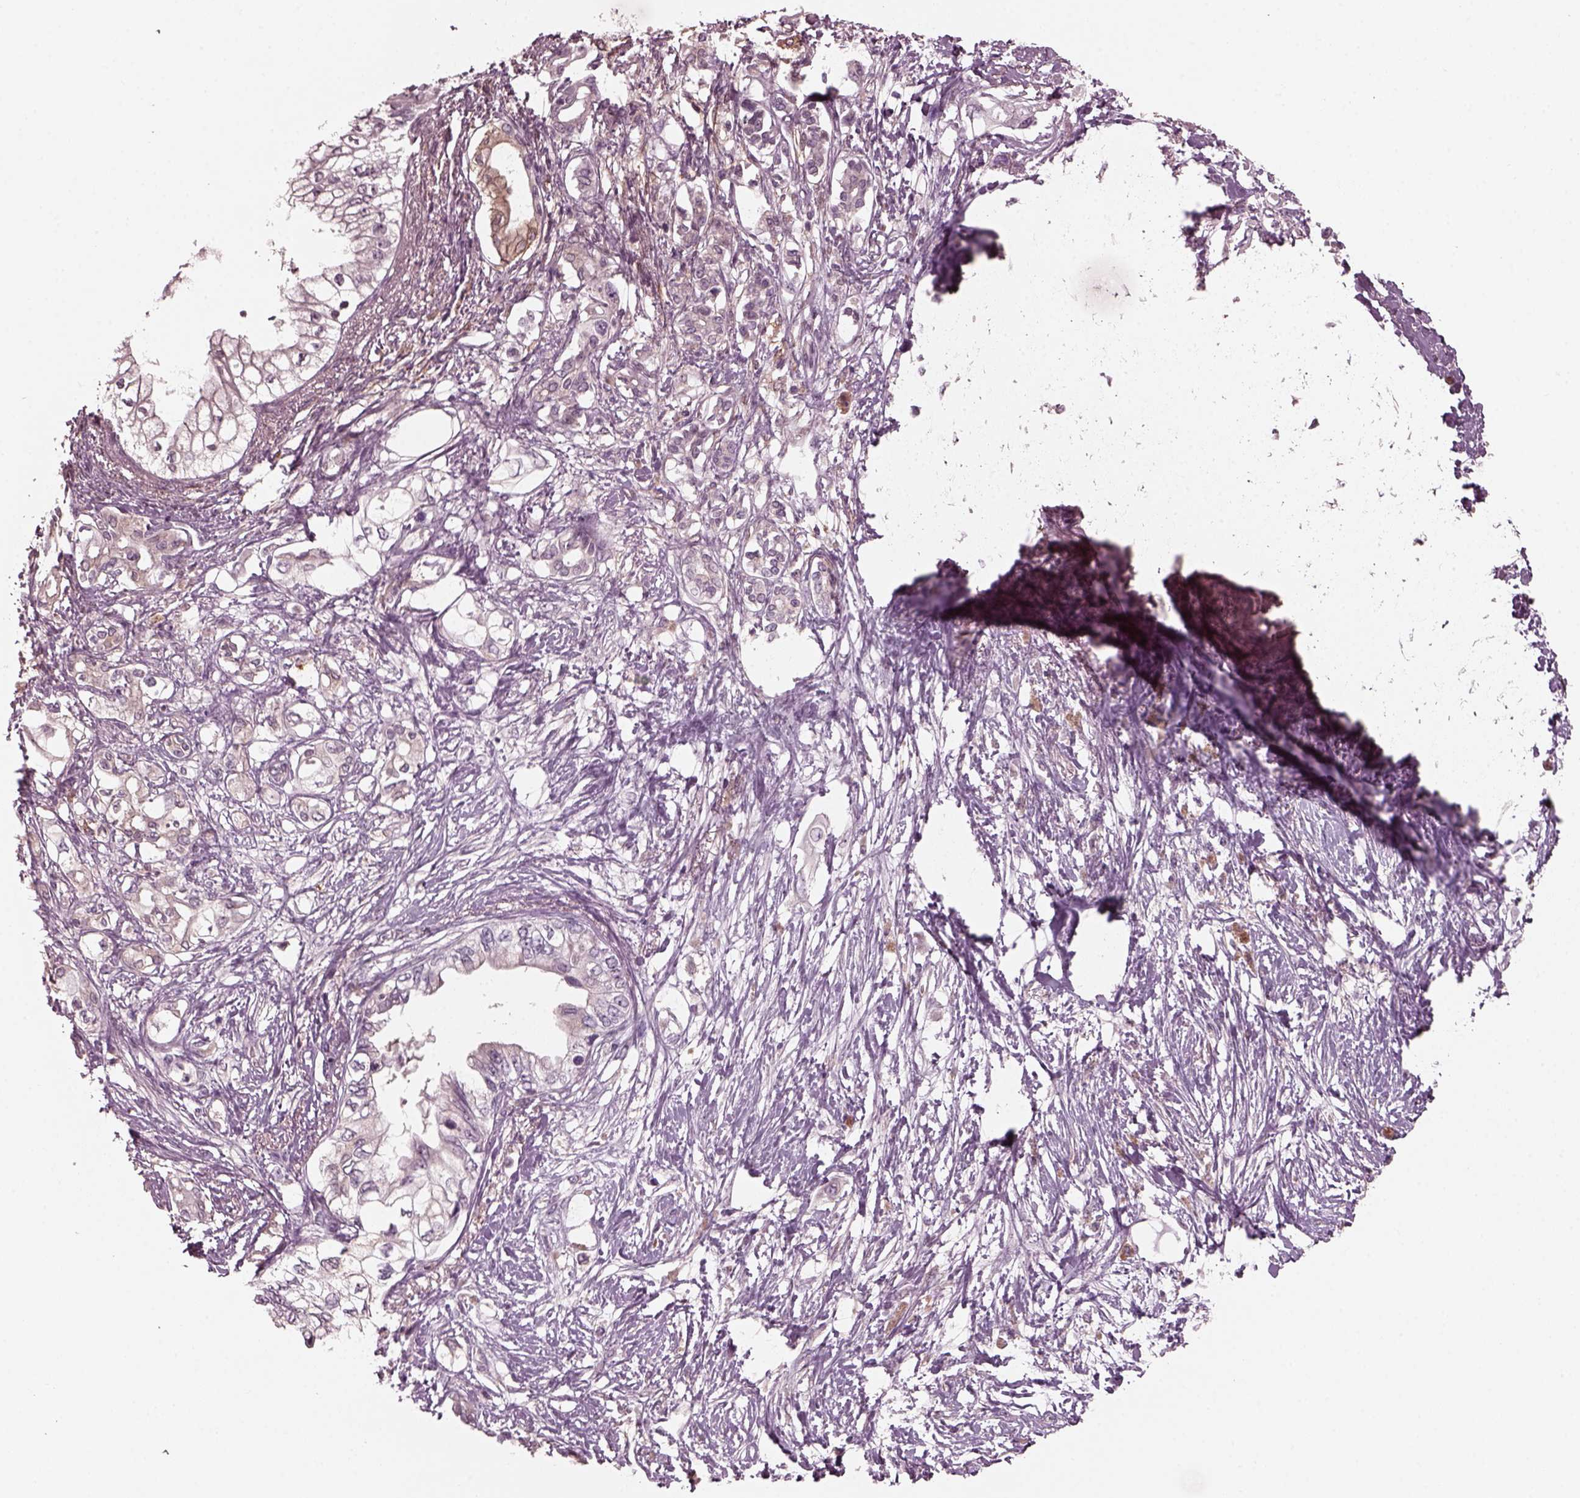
{"staining": {"intensity": "negative", "quantity": "none", "location": "none"}, "tissue": "pancreatic cancer", "cell_type": "Tumor cells", "image_type": "cancer", "snomed": [{"axis": "morphology", "description": "Adenocarcinoma, NOS"}, {"axis": "topography", "description": "Pancreas"}], "caption": "Tumor cells are negative for brown protein staining in pancreatic cancer.", "gene": "PORCN", "patient": {"sex": "female", "age": 63}}